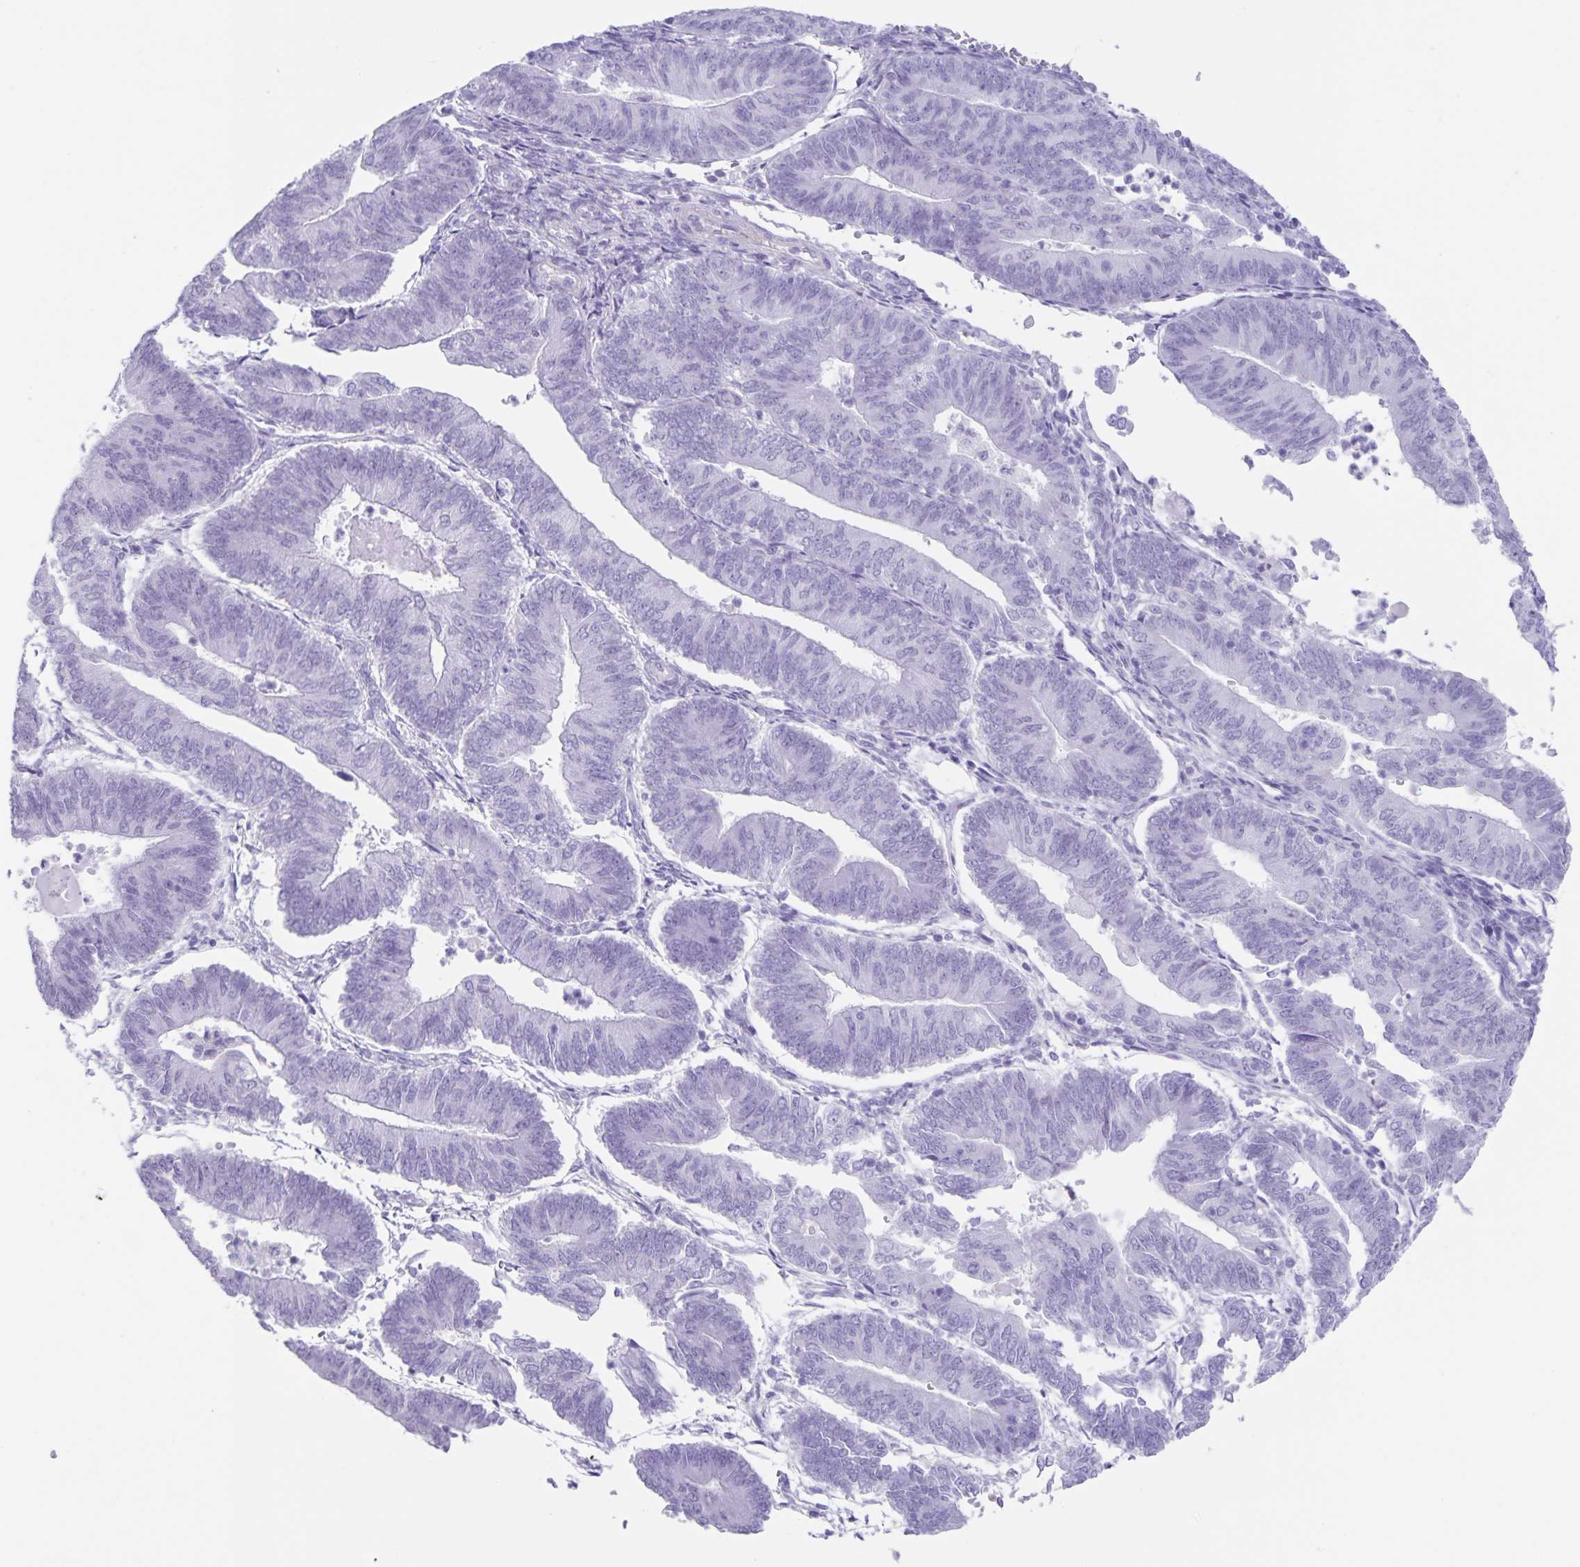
{"staining": {"intensity": "negative", "quantity": "none", "location": "none"}, "tissue": "endometrial cancer", "cell_type": "Tumor cells", "image_type": "cancer", "snomed": [{"axis": "morphology", "description": "Adenocarcinoma, NOS"}, {"axis": "topography", "description": "Endometrium"}], "caption": "This is an immunohistochemistry photomicrograph of human adenocarcinoma (endometrial). There is no staining in tumor cells.", "gene": "C11orf42", "patient": {"sex": "female", "age": 65}}